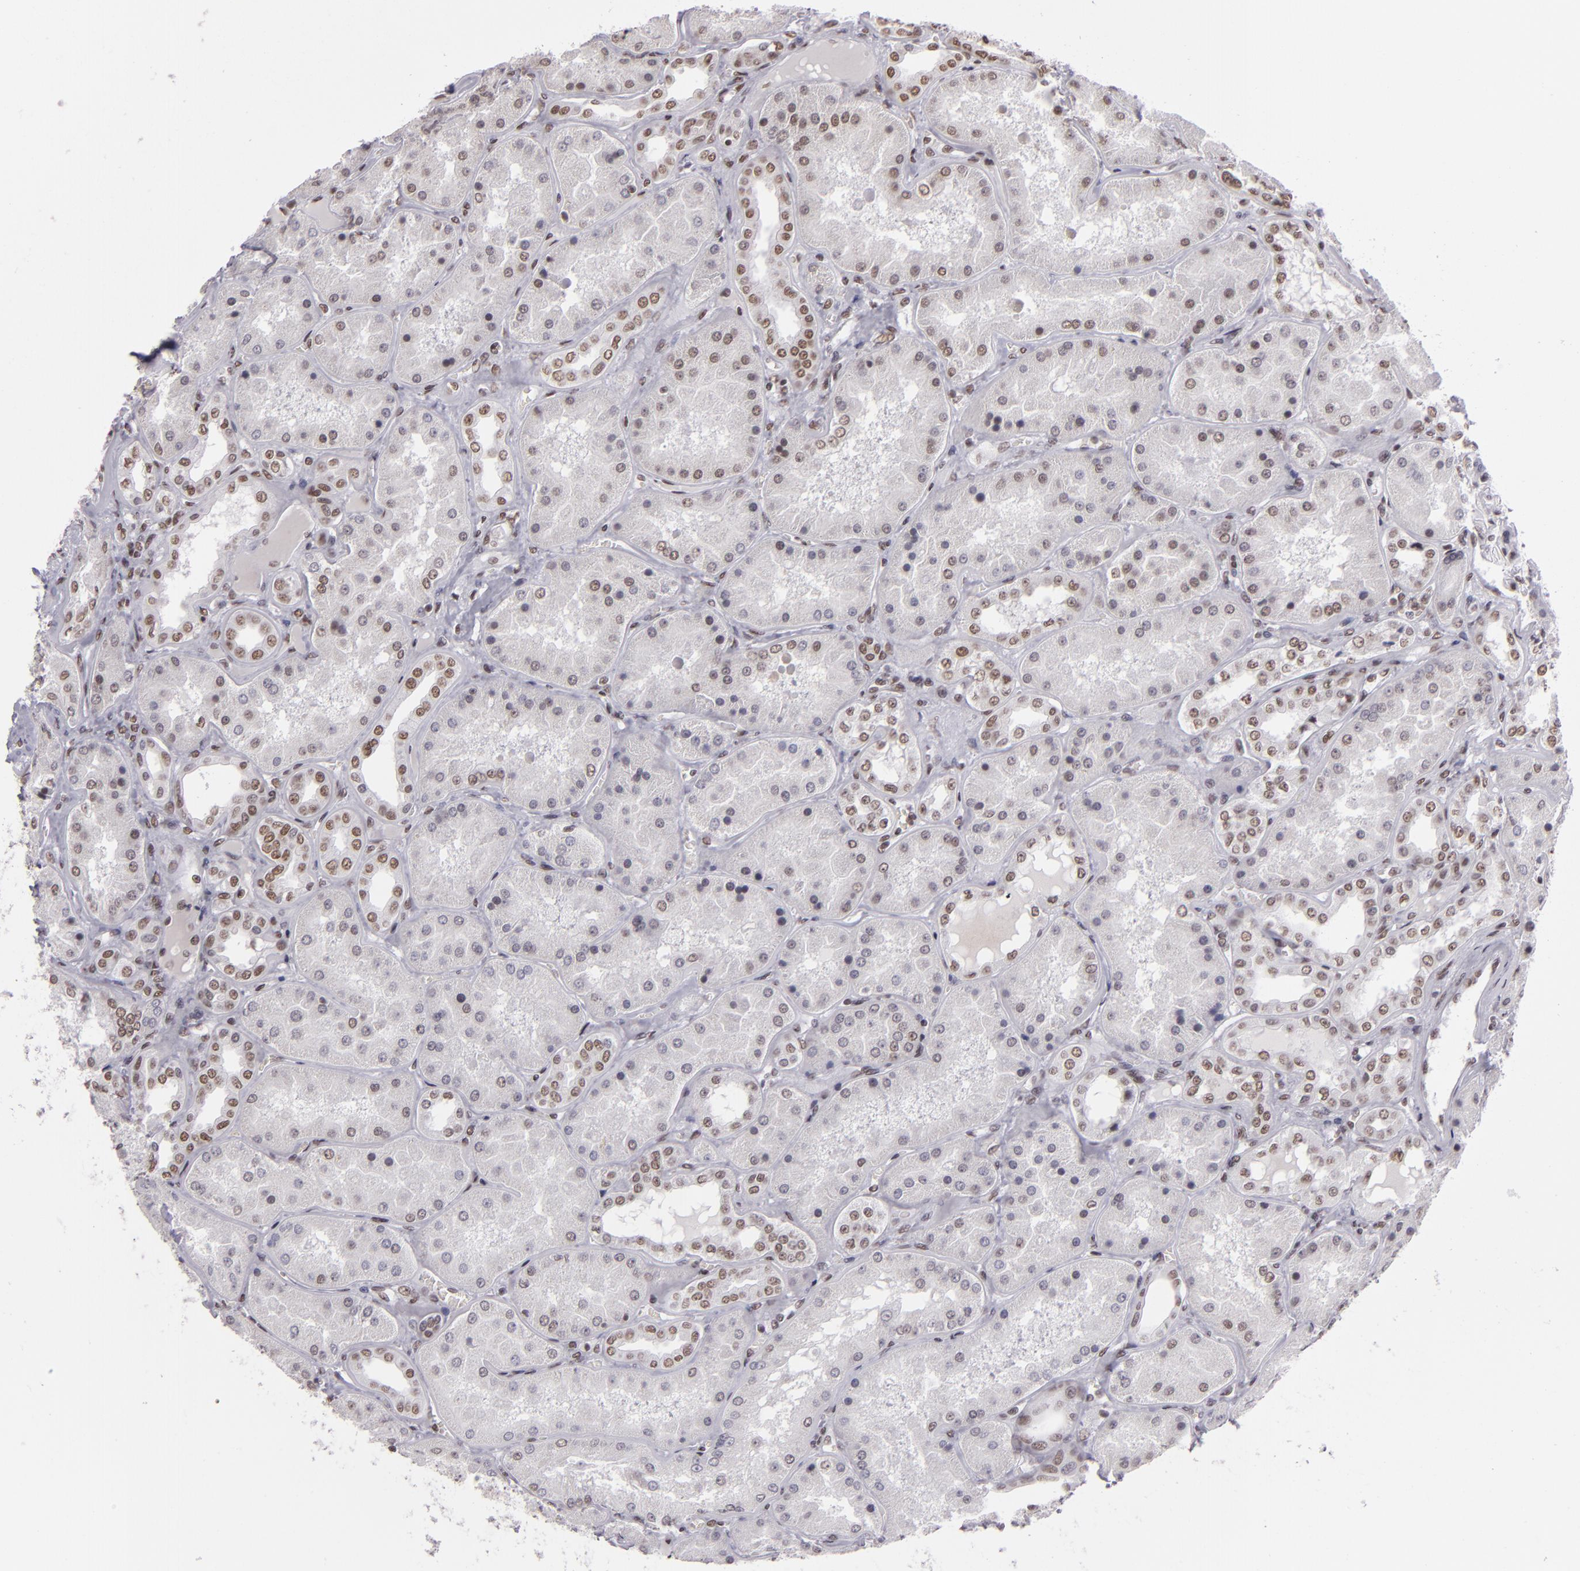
{"staining": {"intensity": "weak", "quantity": "<25%", "location": "nuclear"}, "tissue": "kidney", "cell_type": "Cells in glomeruli", "image_type": "normal", "snomed": [{"axis": "morphology", "description": "Normal tissue, NOS"}, {"axis": "topography", "description": "Kidney"}], "caption": "Kidney stained for a protein using immunohistochemistry (IHC) demonstrates no expression cells in glomeruli.", "gene": "BRD8", "patient": {"sex": "female", "age": 56}}